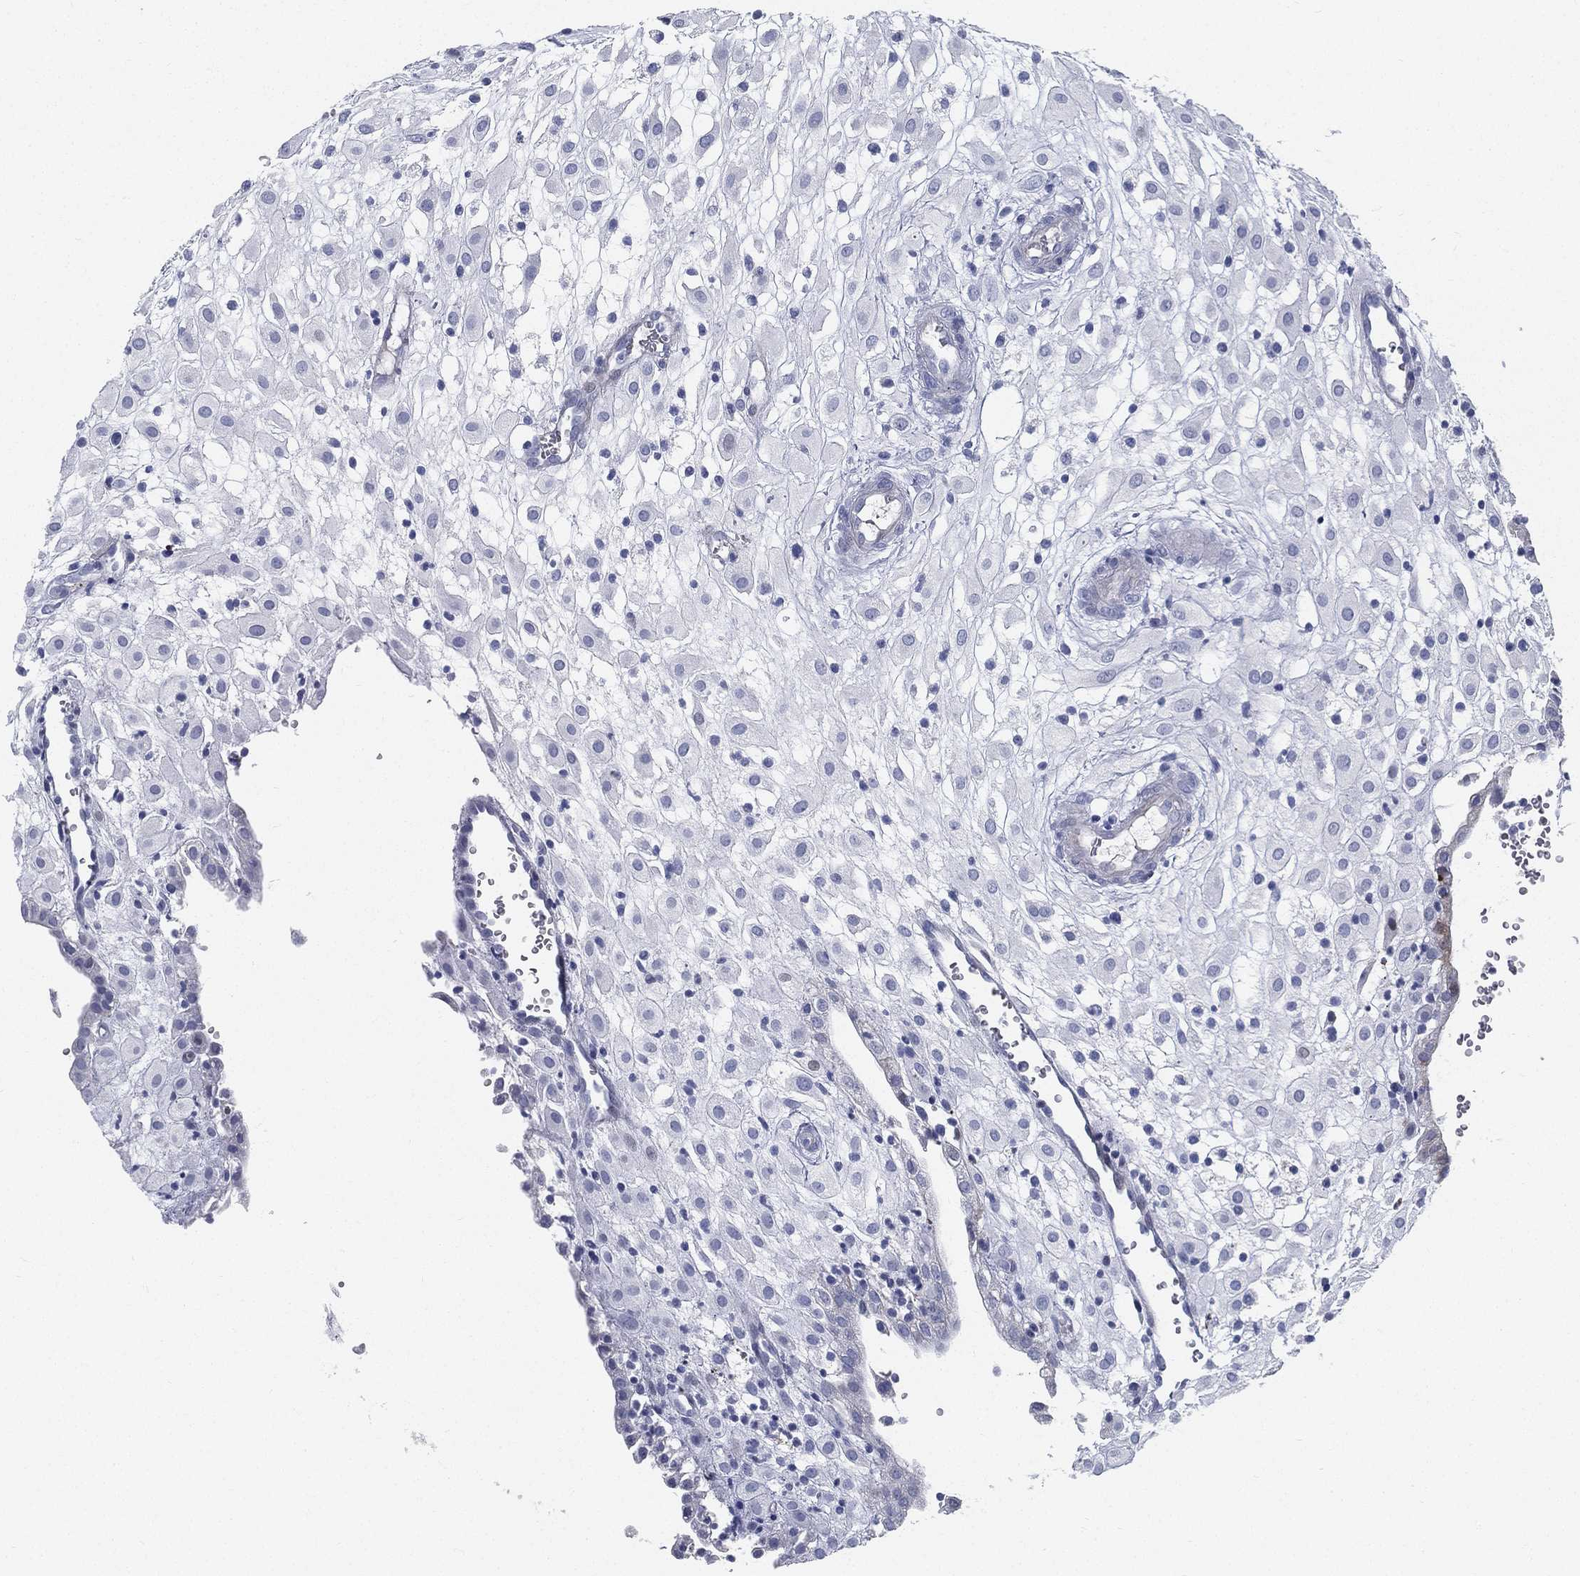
{"staining": {"intensity": "negative", "quantity": "none", "location": "none"}, "tissue": "placenta", "cell_type": "Decidual cells", "image_type": "normal", "snomed": [{"axis": "morphology", "description": "Normal tissue, NOS"}, {"axis": "topography", "description": "Placenta"}], "caption": "Histopathology image shows no significant protein expression in decidual cells of normal placenta.", "gene": "SPPL2C", "patient": {"sex": "female", "age": 24}}